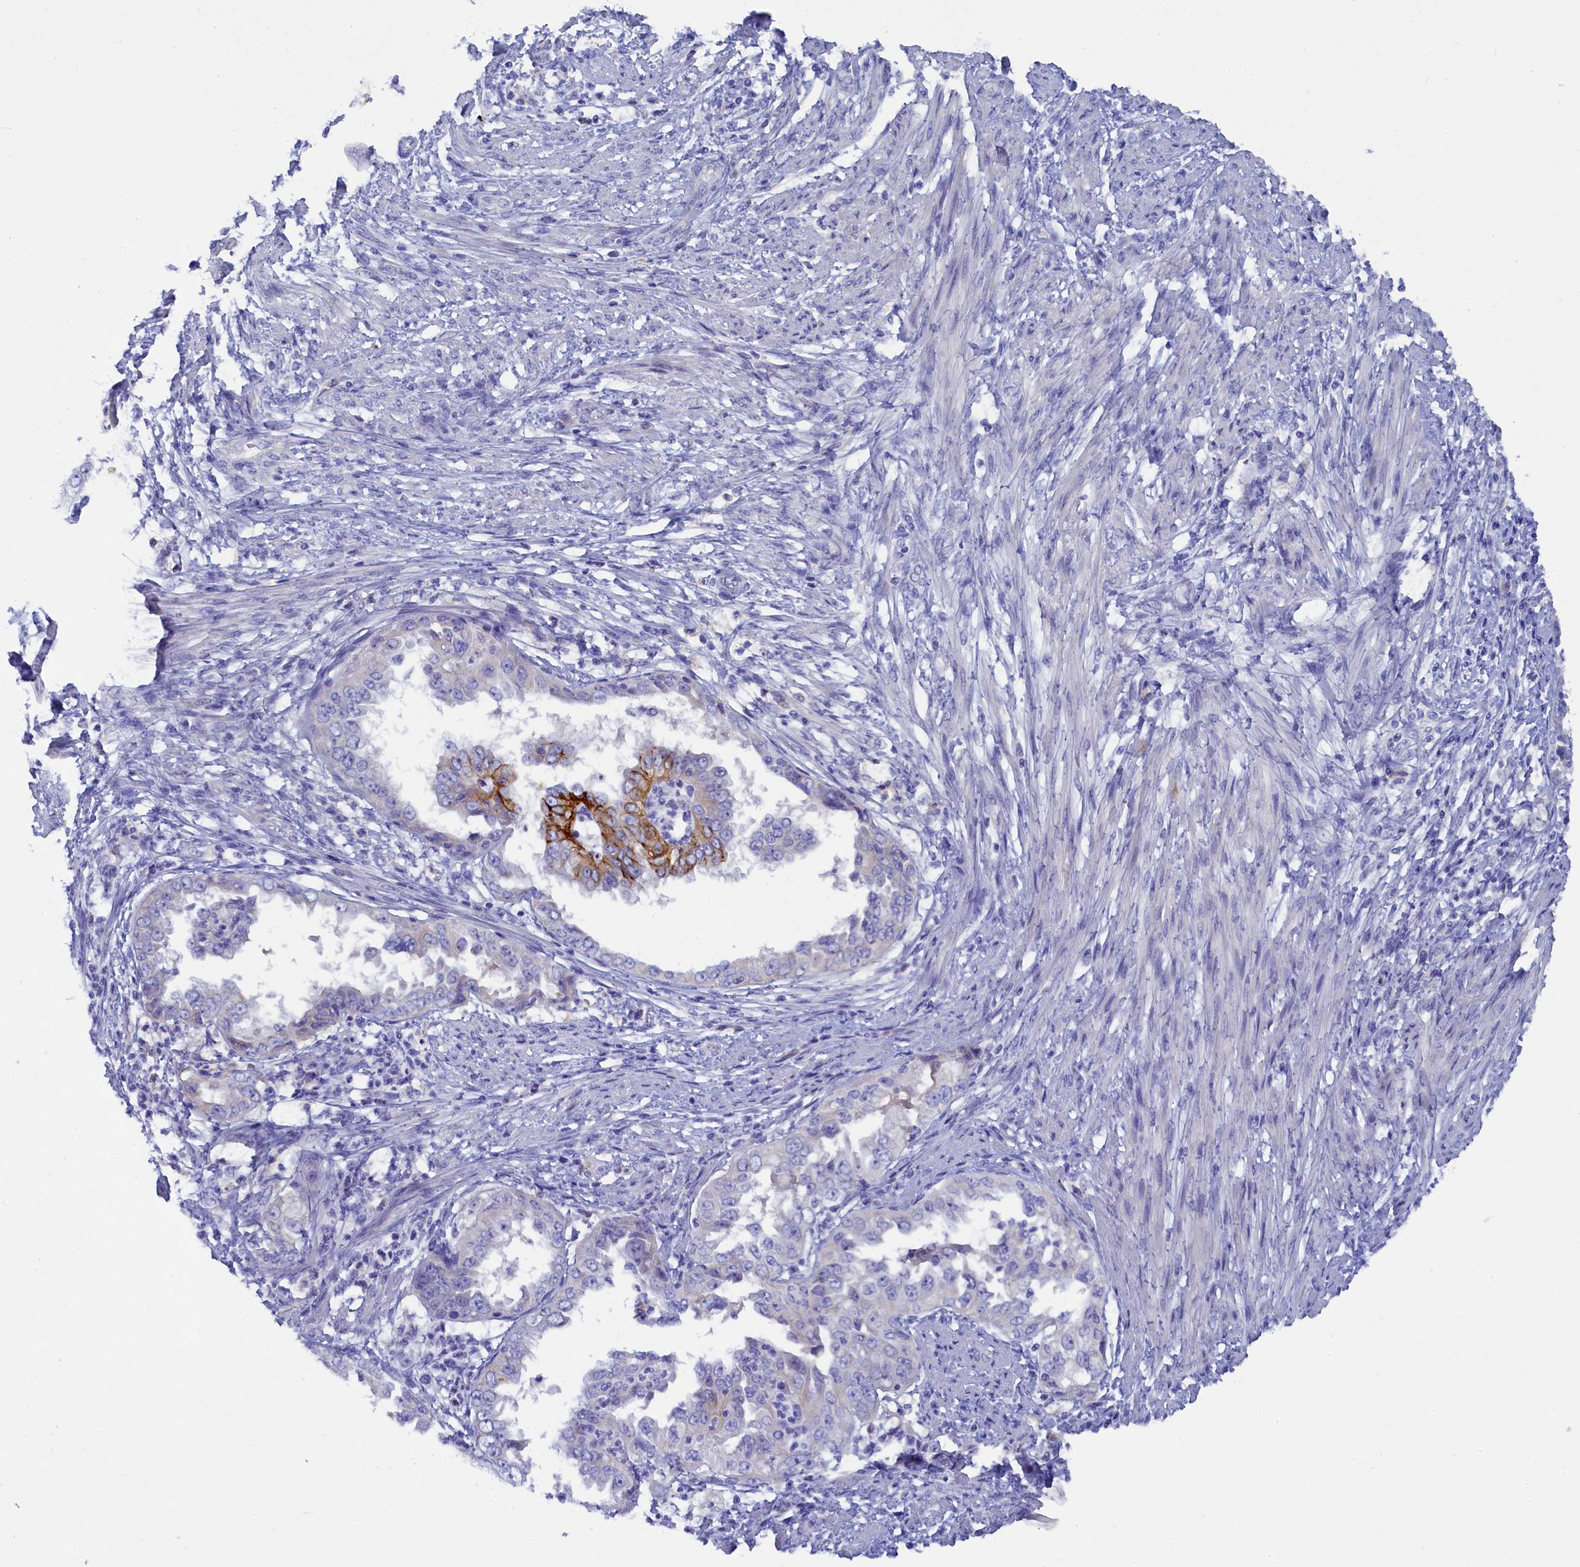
{"staining": {"intensity": "moderate", "quantity": "<25%", "location": "cytoplasmic/membranous"}, "tissue": "endometrial cancer", "cell_type": "Tumor cells", "image_type": "cancer", "snomed": [{"axis": "morphology", "description": "Adenocarcinoma, NOS"}, {"axis": "topography", "description": "Endometrium"}], "caption": "A photomicrograph showing moderate cytoplasmic/membranous positivity in about <25% of tumor cells in endometrial cancer (adenocarcinoma), as visualized by brown immunohistochemical staining.", "gene": "MYADML2", "patient": {"sex": "female", "age": 85}}